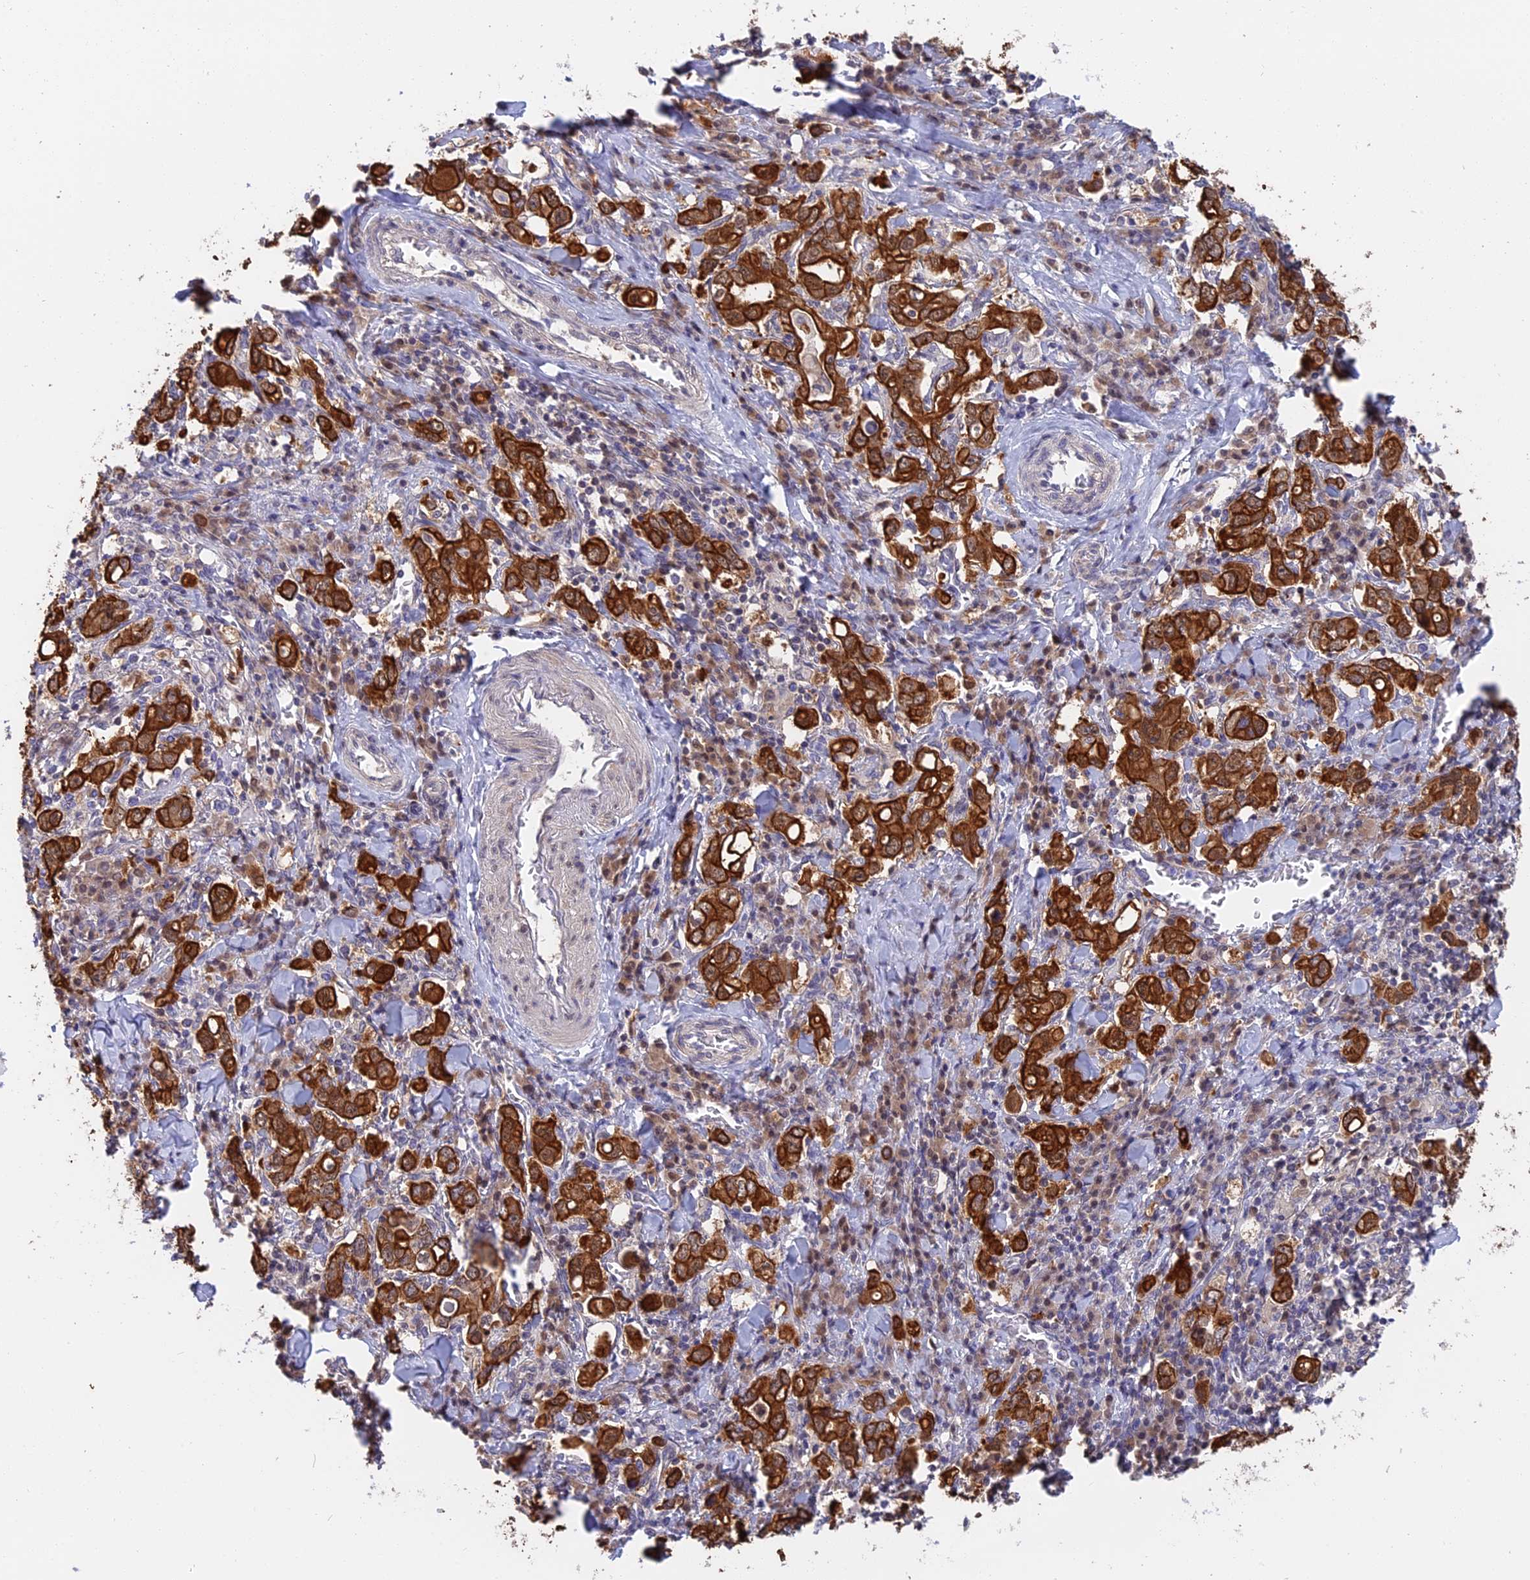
{"staining": {"intensity": "strong", "quantity": ">75%", "location": "cytoplasmic/membranous"}, "tissue": "stomach cancer", "cell_type": "Tumor cells", "image_type": "cancer", "snomed": [{"axis": "morphology", "description": "Adenocarcinoma, NOS"}, {"axis": "topography", "description": "Stomach, upper"}], "caption": "Human adenocarcinoma (stomach) stained with a protein marker reveals strong staining in tumor cells.", "gene": "STUB1", "patient": {"sex": "male", "age": 62}}